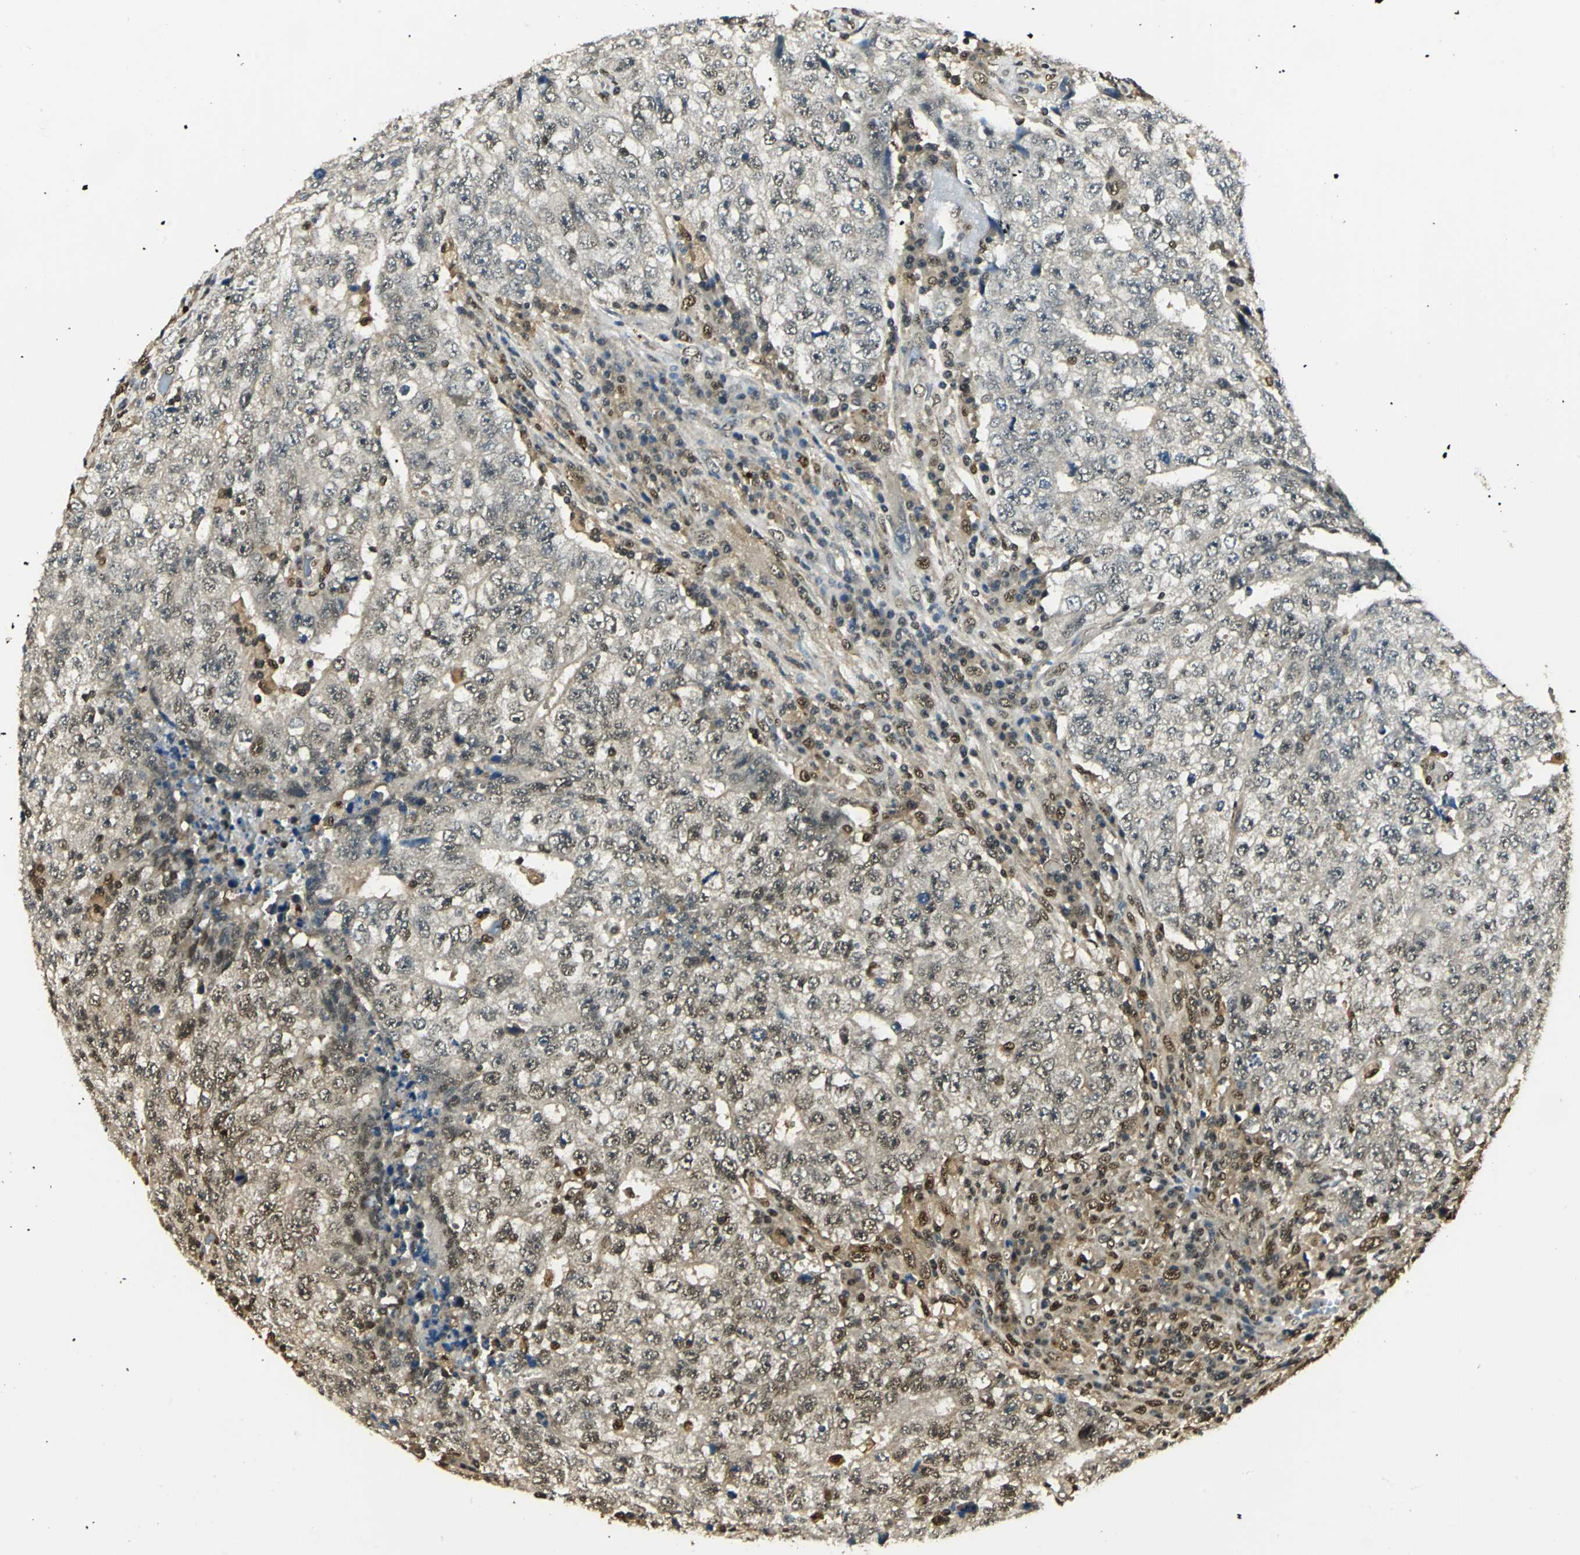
{"staining": {"intensity": "weak", "quantity": ">75%", "location": "cytoplasmic/membranous,nuclear"}, "tissue": "testis cancer", "cell_type": "Tumor cells", "image_type": "cancer", "snomed": [{"axis": "morphology", "description": "Necrosis, NOS"}, {"axis": "morphology", "description": "Carcinoma, Embryonal, NOS"}, {"axis": "topography", "description": "Testis"}], "caption": "Protein expression analysis of embryonal carcinoma (testis) demonstrates weak cytoplasmic/membranous and nuclear expression in about >75% of tumor cells.", "gene": "PPP1R13L", "patient": {"sex": "male", "age": 19}}